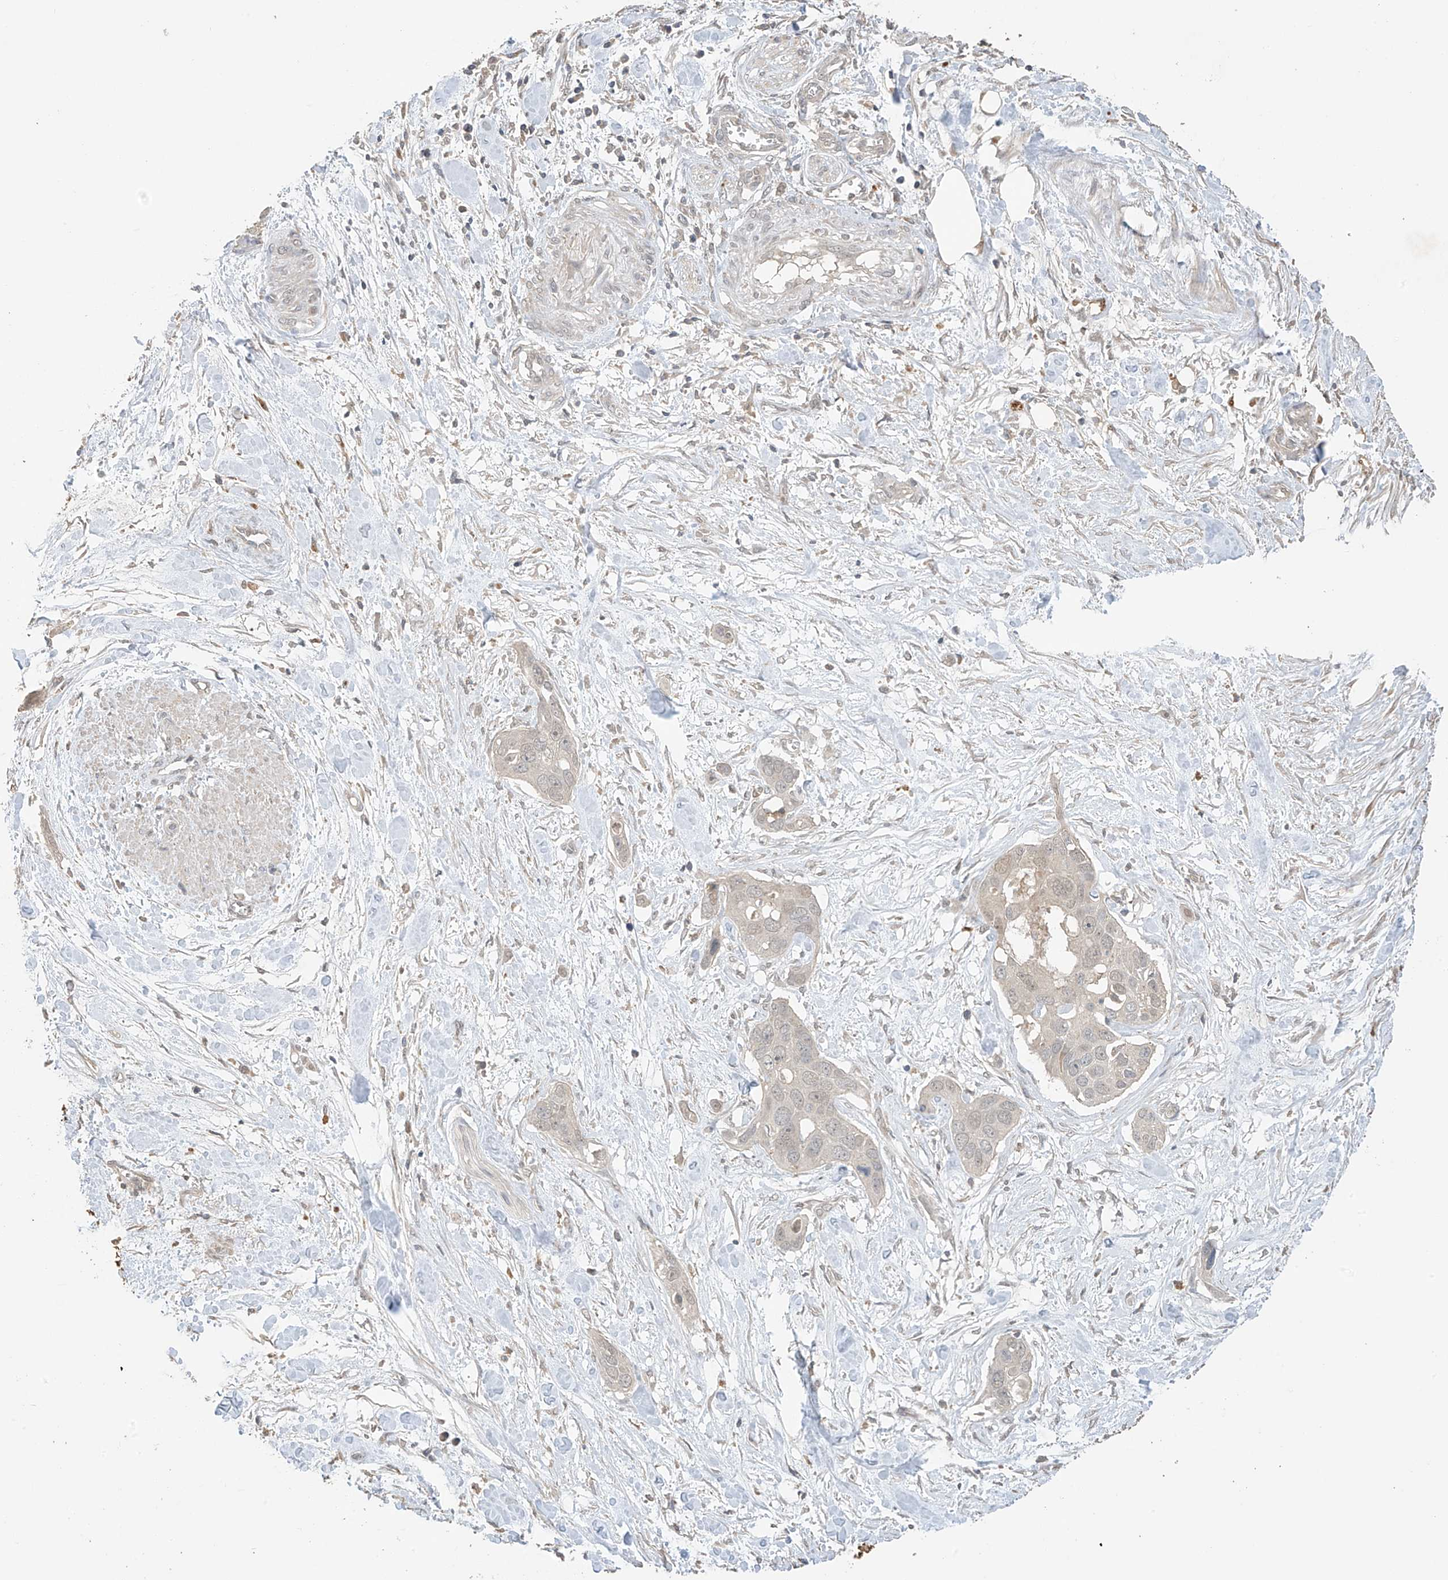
{"staining": {"intensity": "negative", "quantity": "none", "location": "none"}, "tissue": "pancreatic cancer", "cell_type": "Tumor cells", "image_type": "cancer", "snomed": [{"axis": "morphology", "description": "Adenocarcinoma, NOS"}, {"axis": "topography", "description": "Pancreas"}], "caption": "Immunohistochemistry (IHC) histopathology image of neoplastic tissue: adenocarcinoma (pancreatic) stained with DAB reveals no significant protein positivity in tumor cells.", "gene": "SLFN14", "patient": {"sex": "female", "age": 60}}